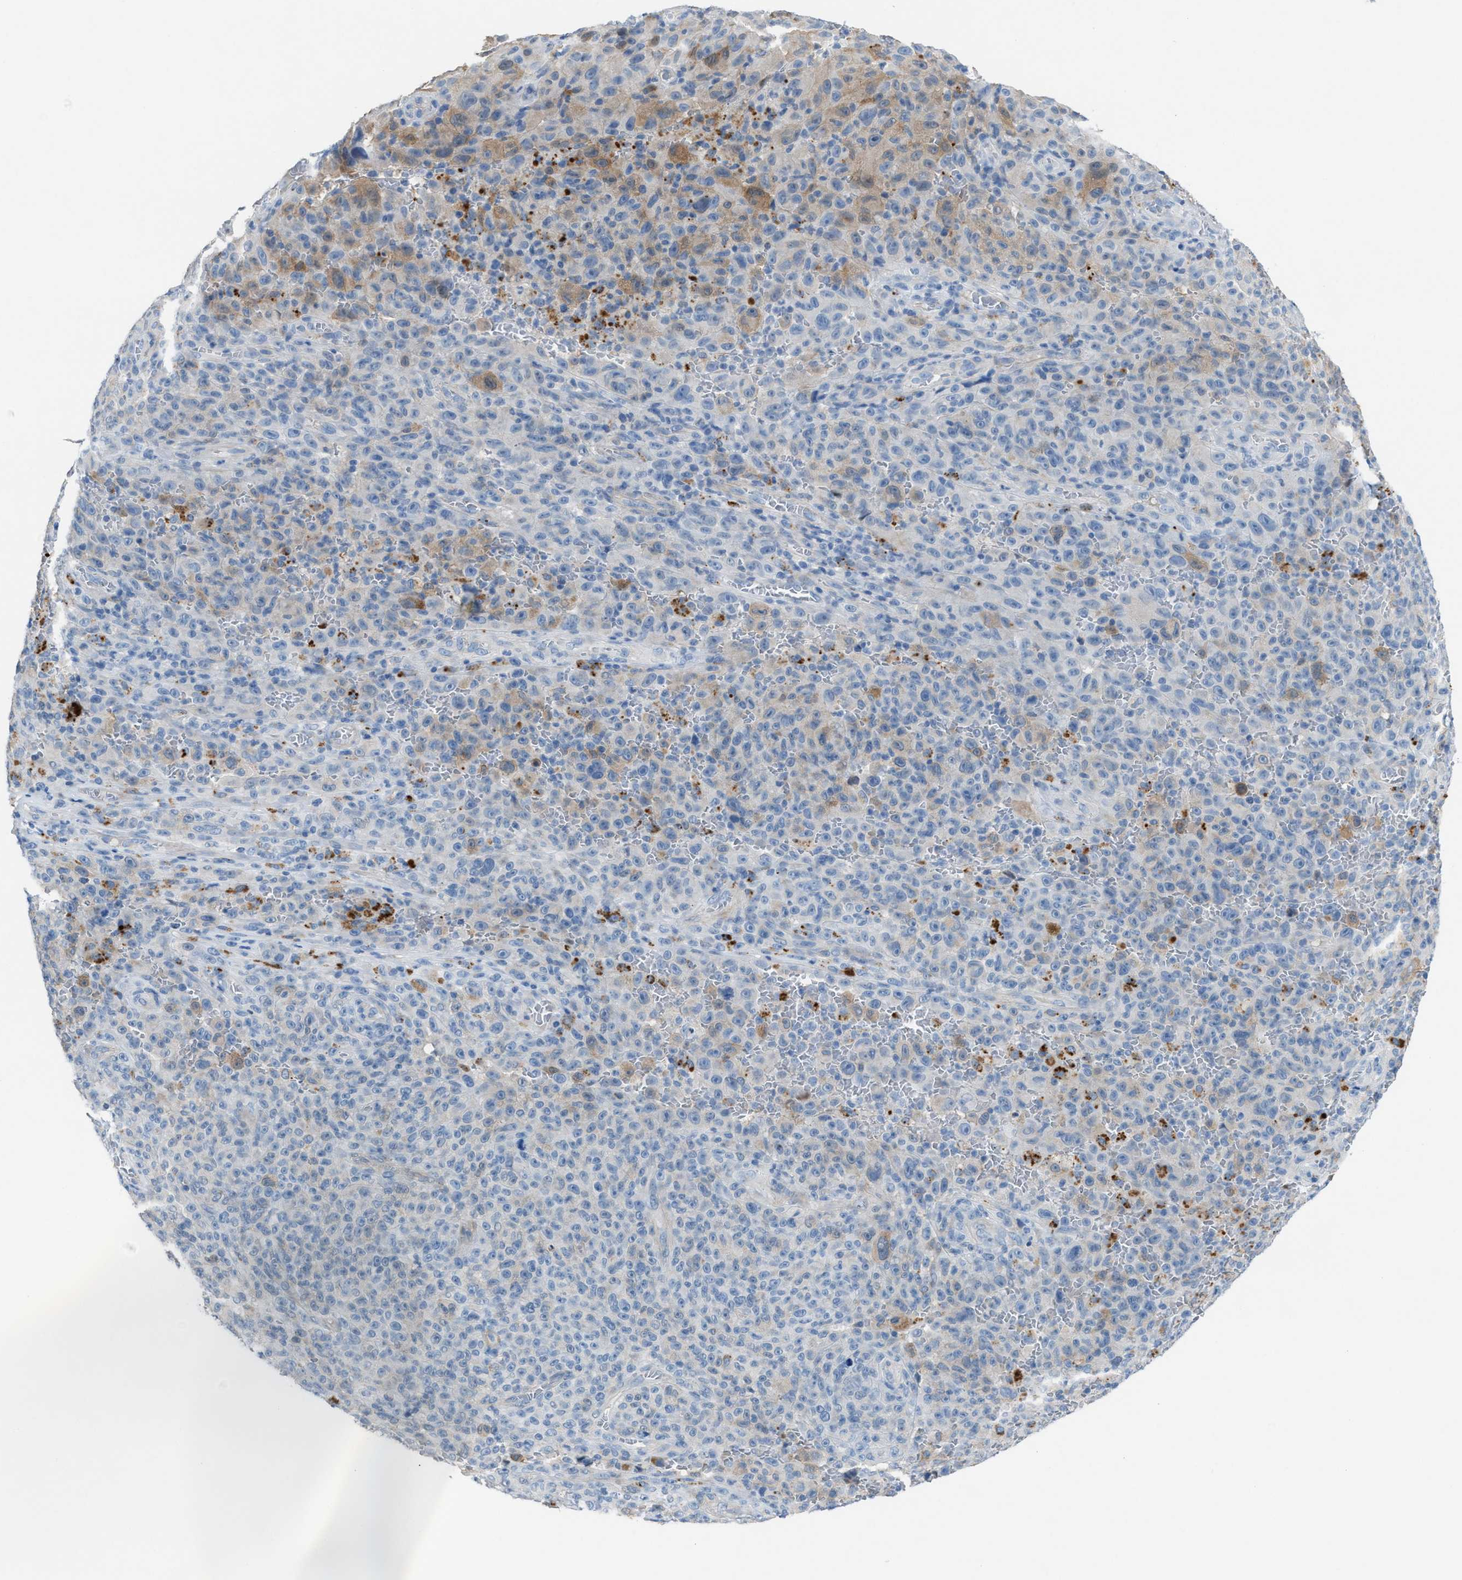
{"staining": {"intensity": "moderate", "quantity": "<25%", "location": "cytoplasmic/membranous"}, "tissue": "melanoma", "cell_type": "Tumor cells", "image_type": "cancer", "snomed": [{"axis": "morphology", "description": "Malignant melanoma, NOS"}, {"axis": "topography", "description": "Skin"}], "caption": "Melanoma stained with a brown dye reveals moderate cytoplasmic/membranous positive staining in approximately <25% of tumor cells.", "gene": "ASPA", "patient": {"sex": "female", "age": 82}}